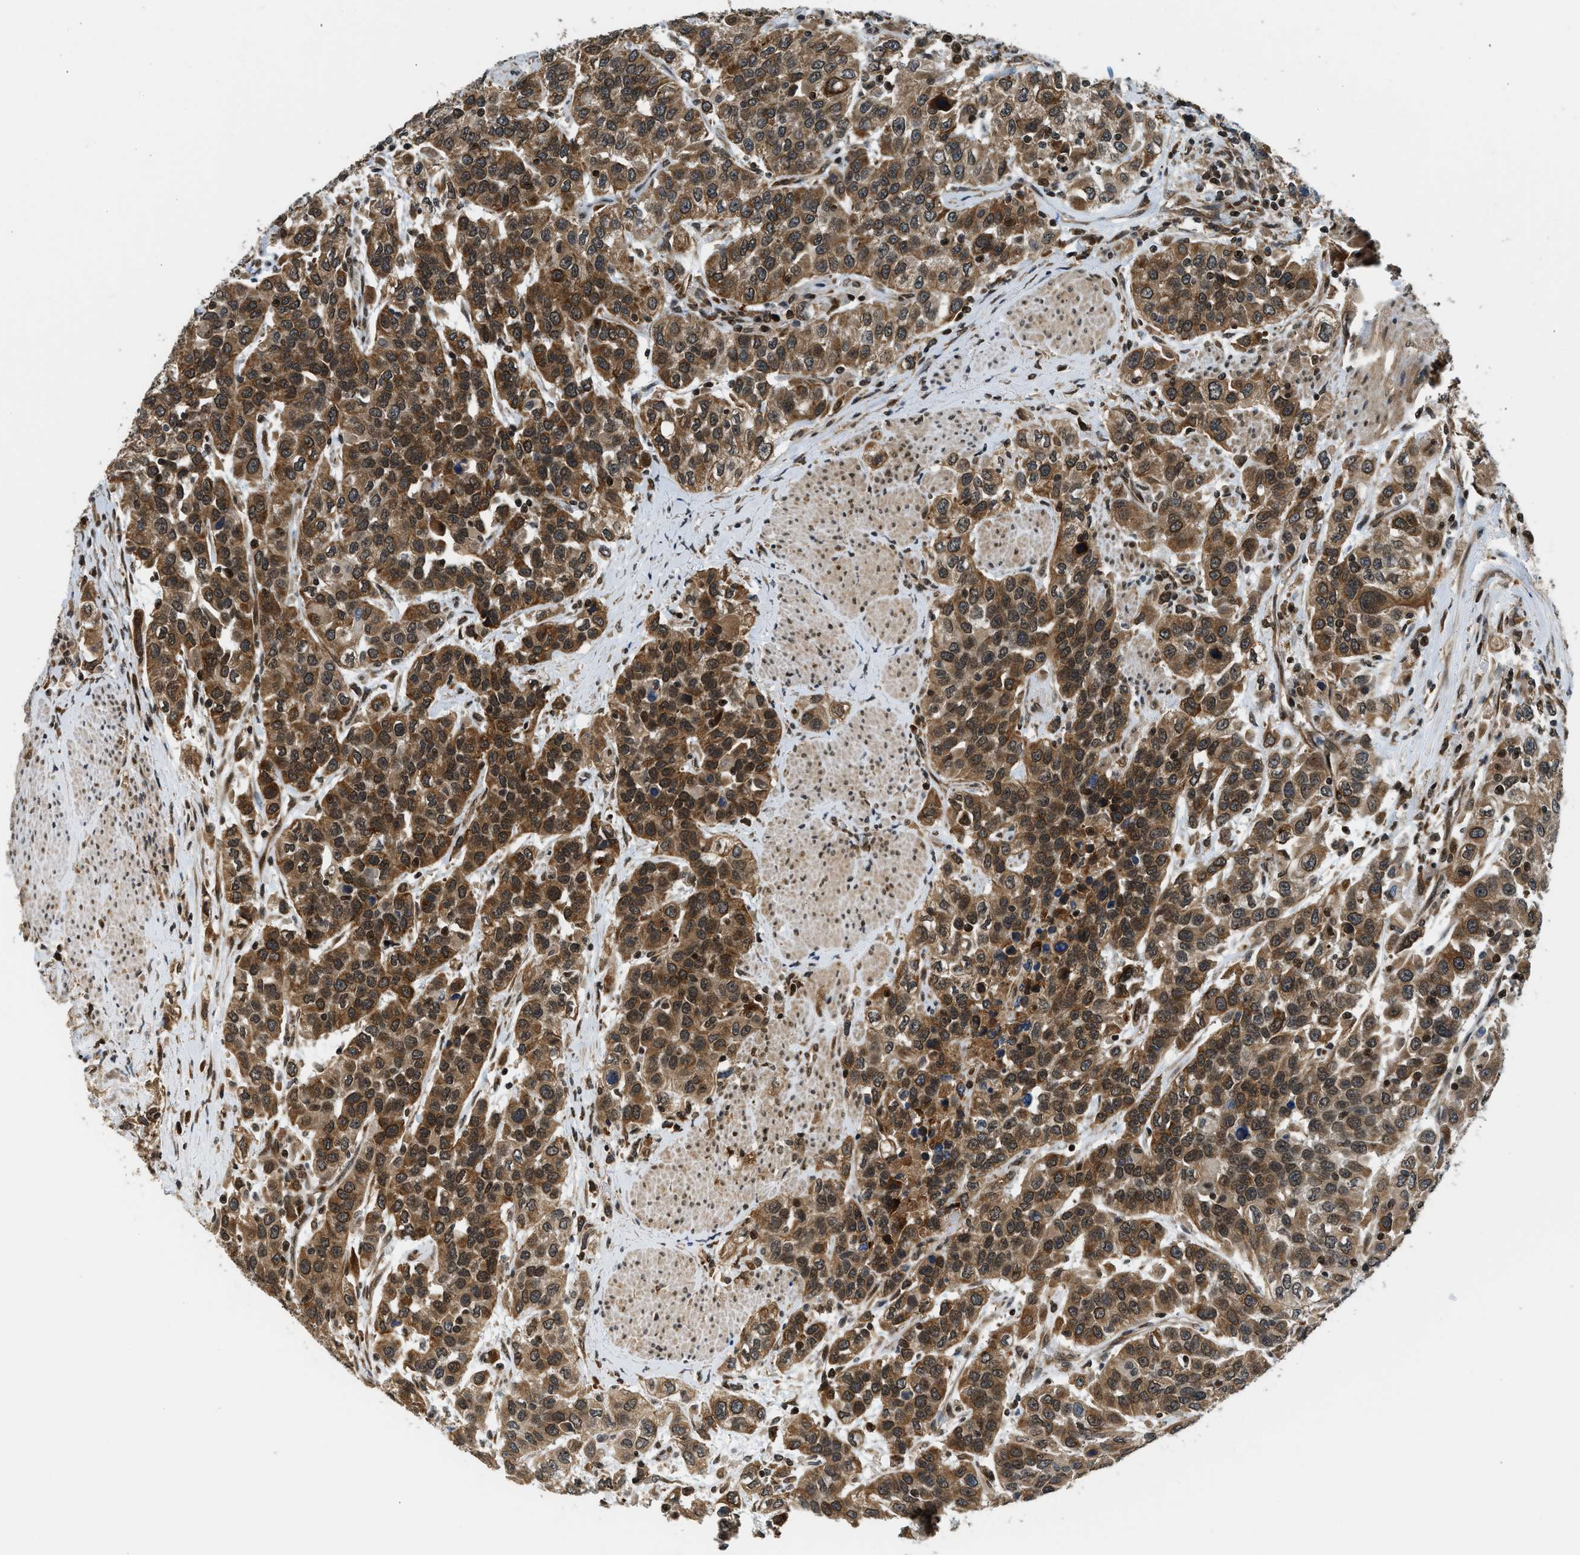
{"staining": {"intensity": "strong", "quantity": ">75%", "location": "cytoplasmic/membranous"}, "tissue": "urothelial cancer", "cell_type": "Tumor cells", "image_type": "cancer", "snomed": [{"axis": "morphology", "description": "Urothelial carcinoma, High grade"}, {"axis": "topography", "description": "Urinary bladder"}], "caption": "IHC of human high-grade urothelial carcinoma shows high levels of strong cytoplasmic/membranous expression in approximately >75% of tumor cells.", "gene": "RETREG3", "patient": {"sex": "female", "age": 80}}